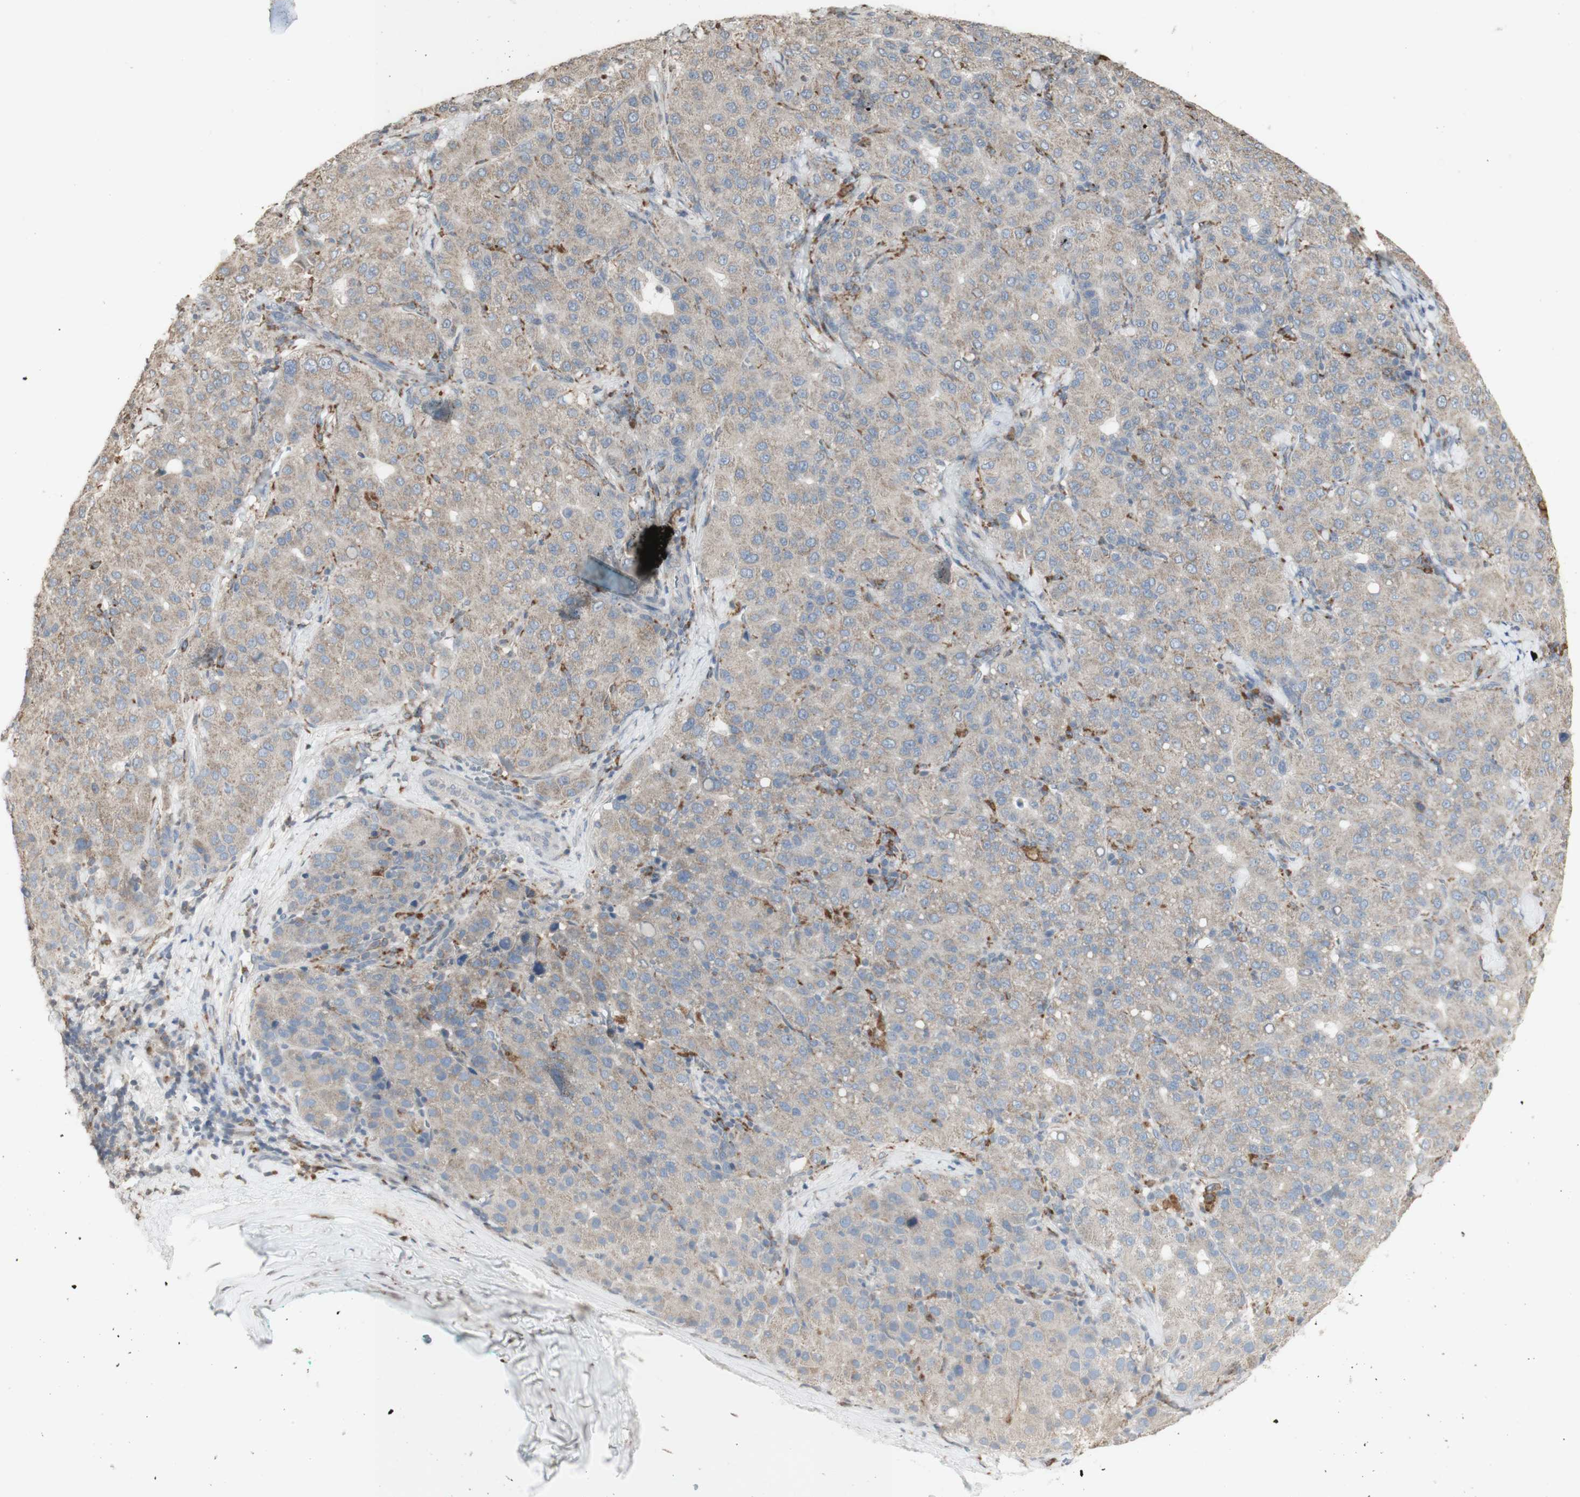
{"staining": {"intensity": "weak", "quantity": ">75%", "location": "cytoplasmic/membranous"}, "tissue": "liver cancer", "cell_type": "Tumor cells", "image_type": "cancer", "snomed": [{"axis": "morphology", "description": "Carcinoma, Hepatocellular, NOS"}, {"axis": "topography", "description": "Liver"}], "caption": "Brown immunohistochemical staining in liver hepatocellular carcinoma exhibits weak cytoplasmic/membranous staining in about >75% of tumor cells. (Stains: DAB (3,3'-diaminobenzidine) in brown, nuclei in blue, Microscopy: brightfield microscopy at high magnification).", "gene": "ATP6V1E1", "patient": {"sex": "male", "age": 65}}